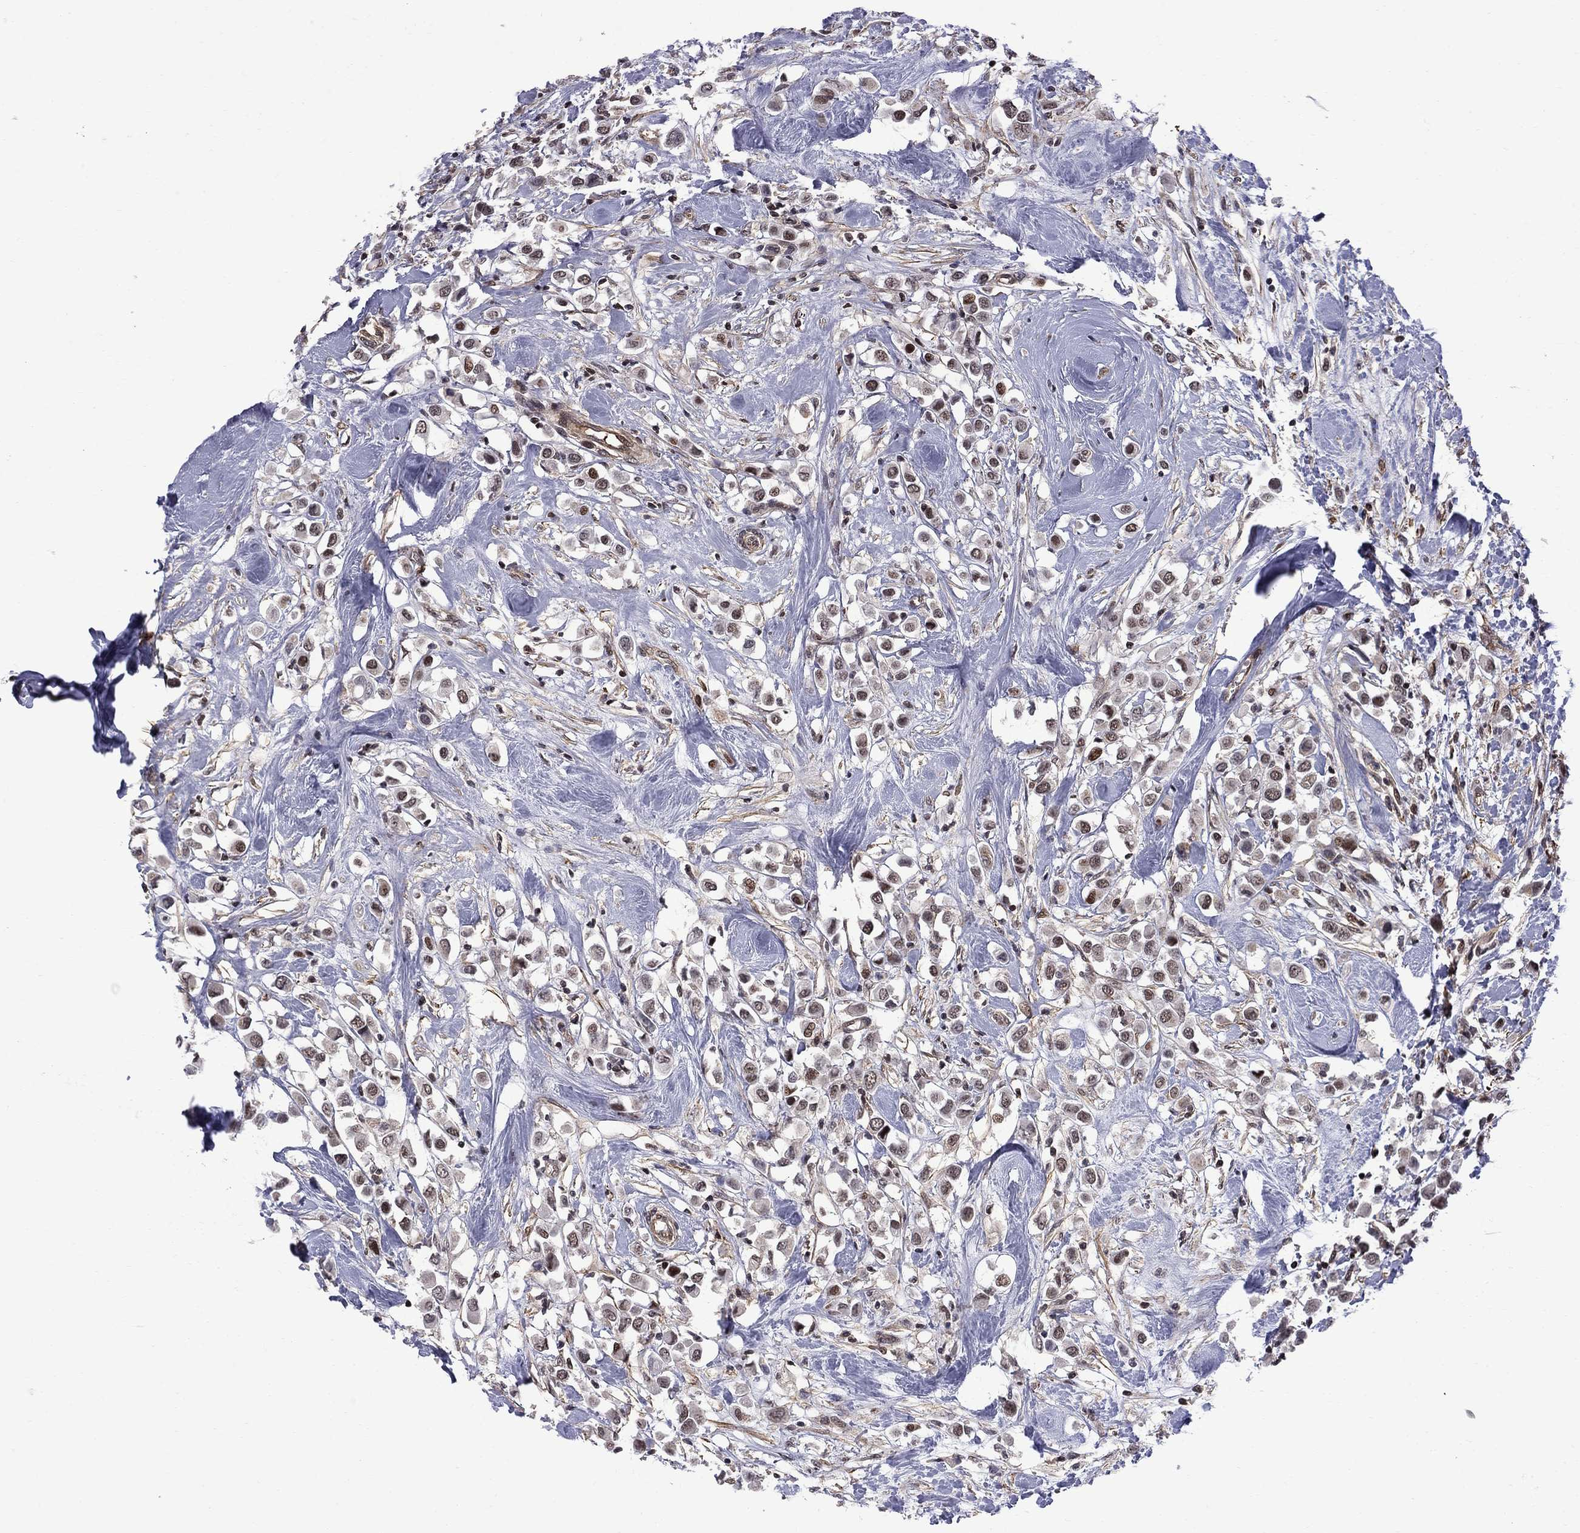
{"staining": {"intensity": "moderate", "quantity": ">75%", "location": "nuclear"}, "tissue": "breast cancer", "cell_type": "Tumor cells", "image_type": "cancer", "snomed": [{"axis": "morphology", "description": "Duct carcinoma"}, {"axis": "topography", "description": "Breast"}], "caption": "Immunohistochemical staining of human breast cancer (invasive ductal carcinoma) reveals medium levels of moderate nuclear protein staining in approximately >75% of tumor cells. (Brightfield microscopy of DAB IHC at high magnification).", "gene": "BRF1", "patient": {"sex": "female", "age": 61}}